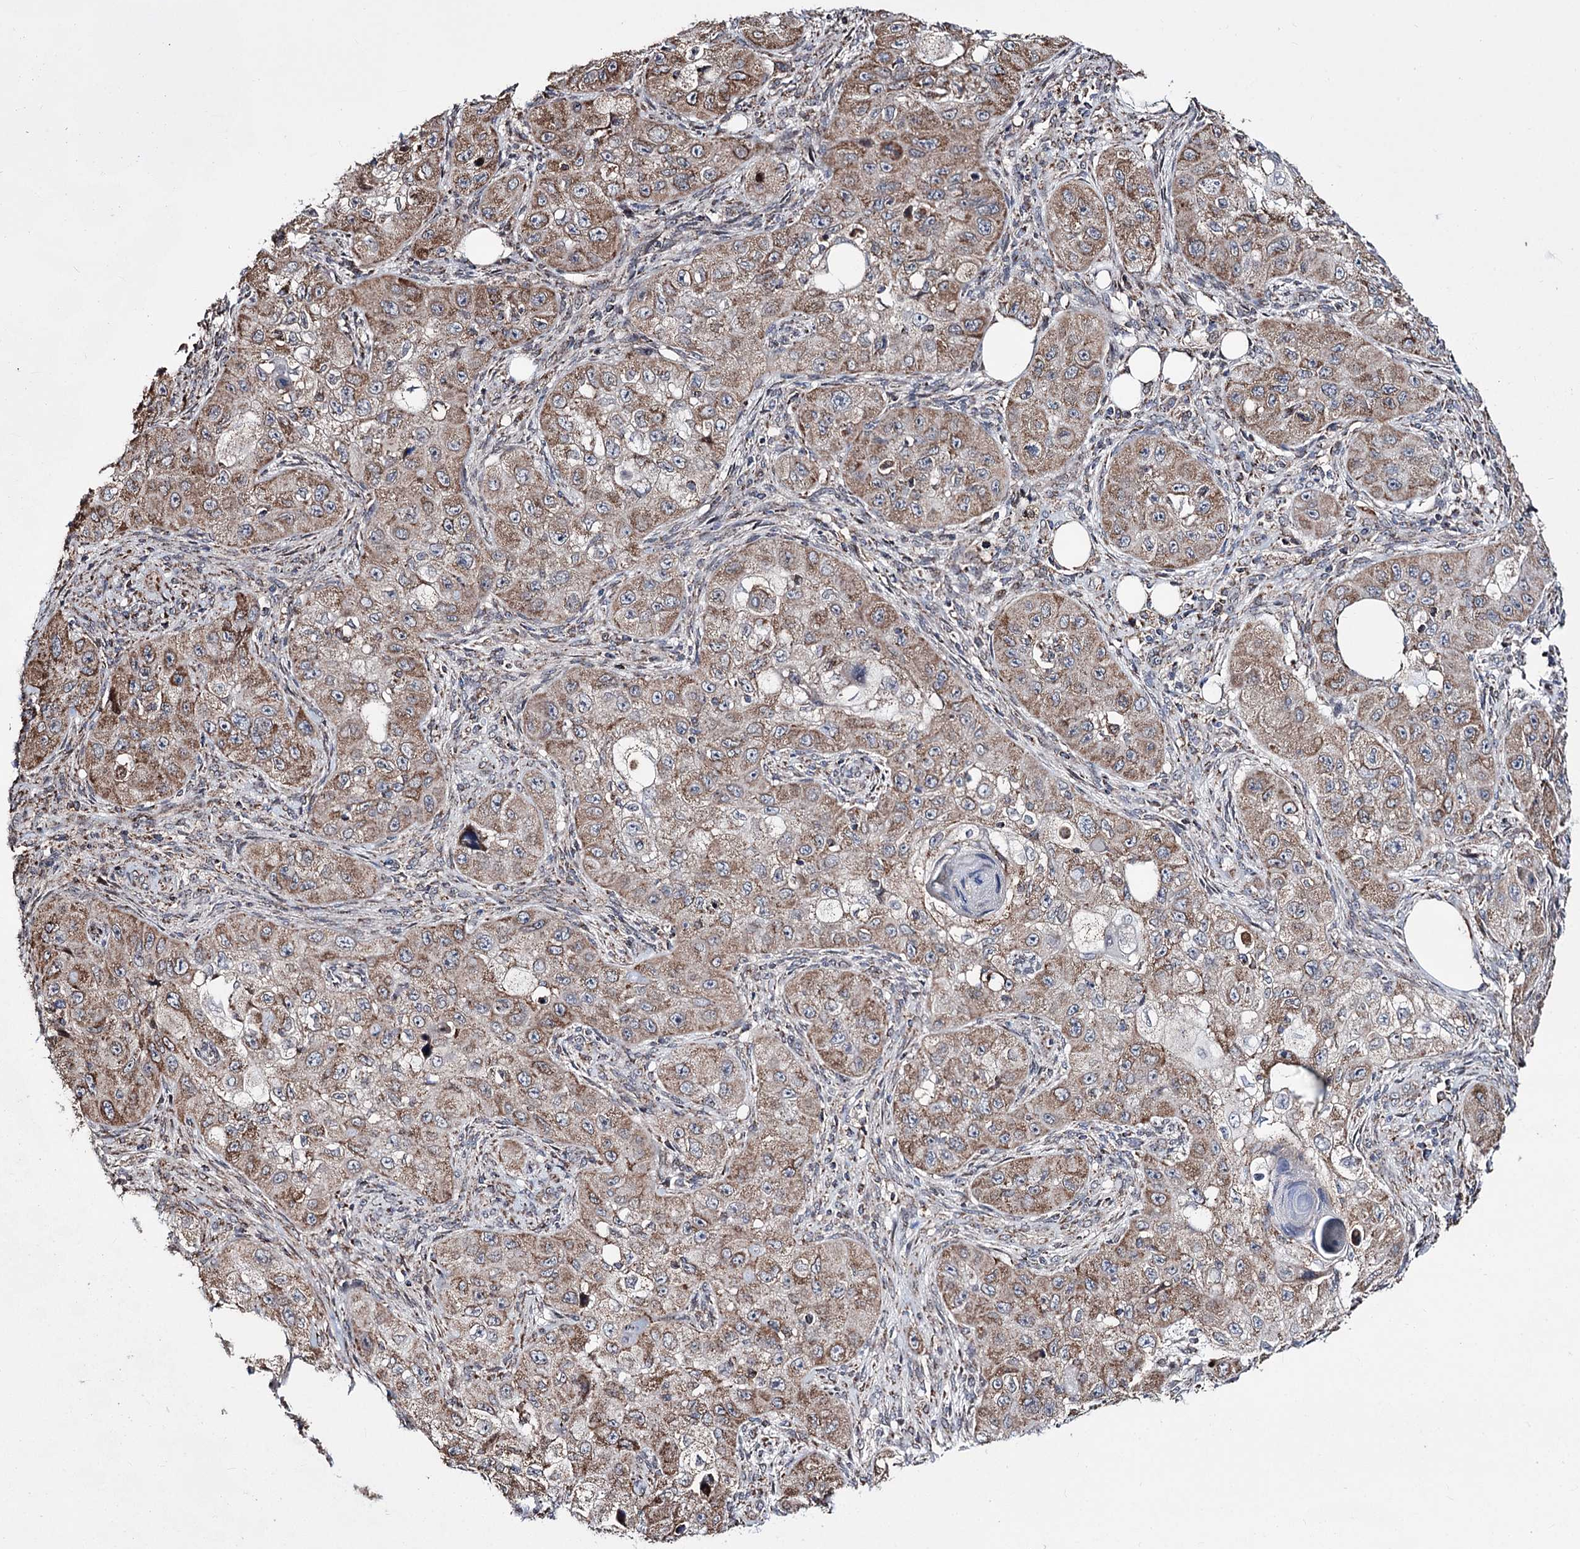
{"staining": {"intensity": "moderate", "quantity": ">75%", "location": "cytoplasmic/membranous"}, "tissue": "skin cancer", "cell_type": "Tumor cells", "image_type": "cancer", "snomed": [{"axis": "morphology", "description": "Squamous cell carcinoma, NOS"}, {"axis": "topography", "description": "Skin"}, {"axis": "topography", "description": "Subcutis"}], "caption": "Tumor cells demonstrate moderate cytoplasmic/membranous expression in approximately >75% of cells in skin squamous cell carcinoma. The staining was performed using DAB (3,3'-diaminobenzidine) to visualize the protein expression in brown, while the nuclei were stained in blue with hematoxylin (Magnification: 20x).", "gene": "CREB3L4", "patient": {"sex": "male", "age": 73}}